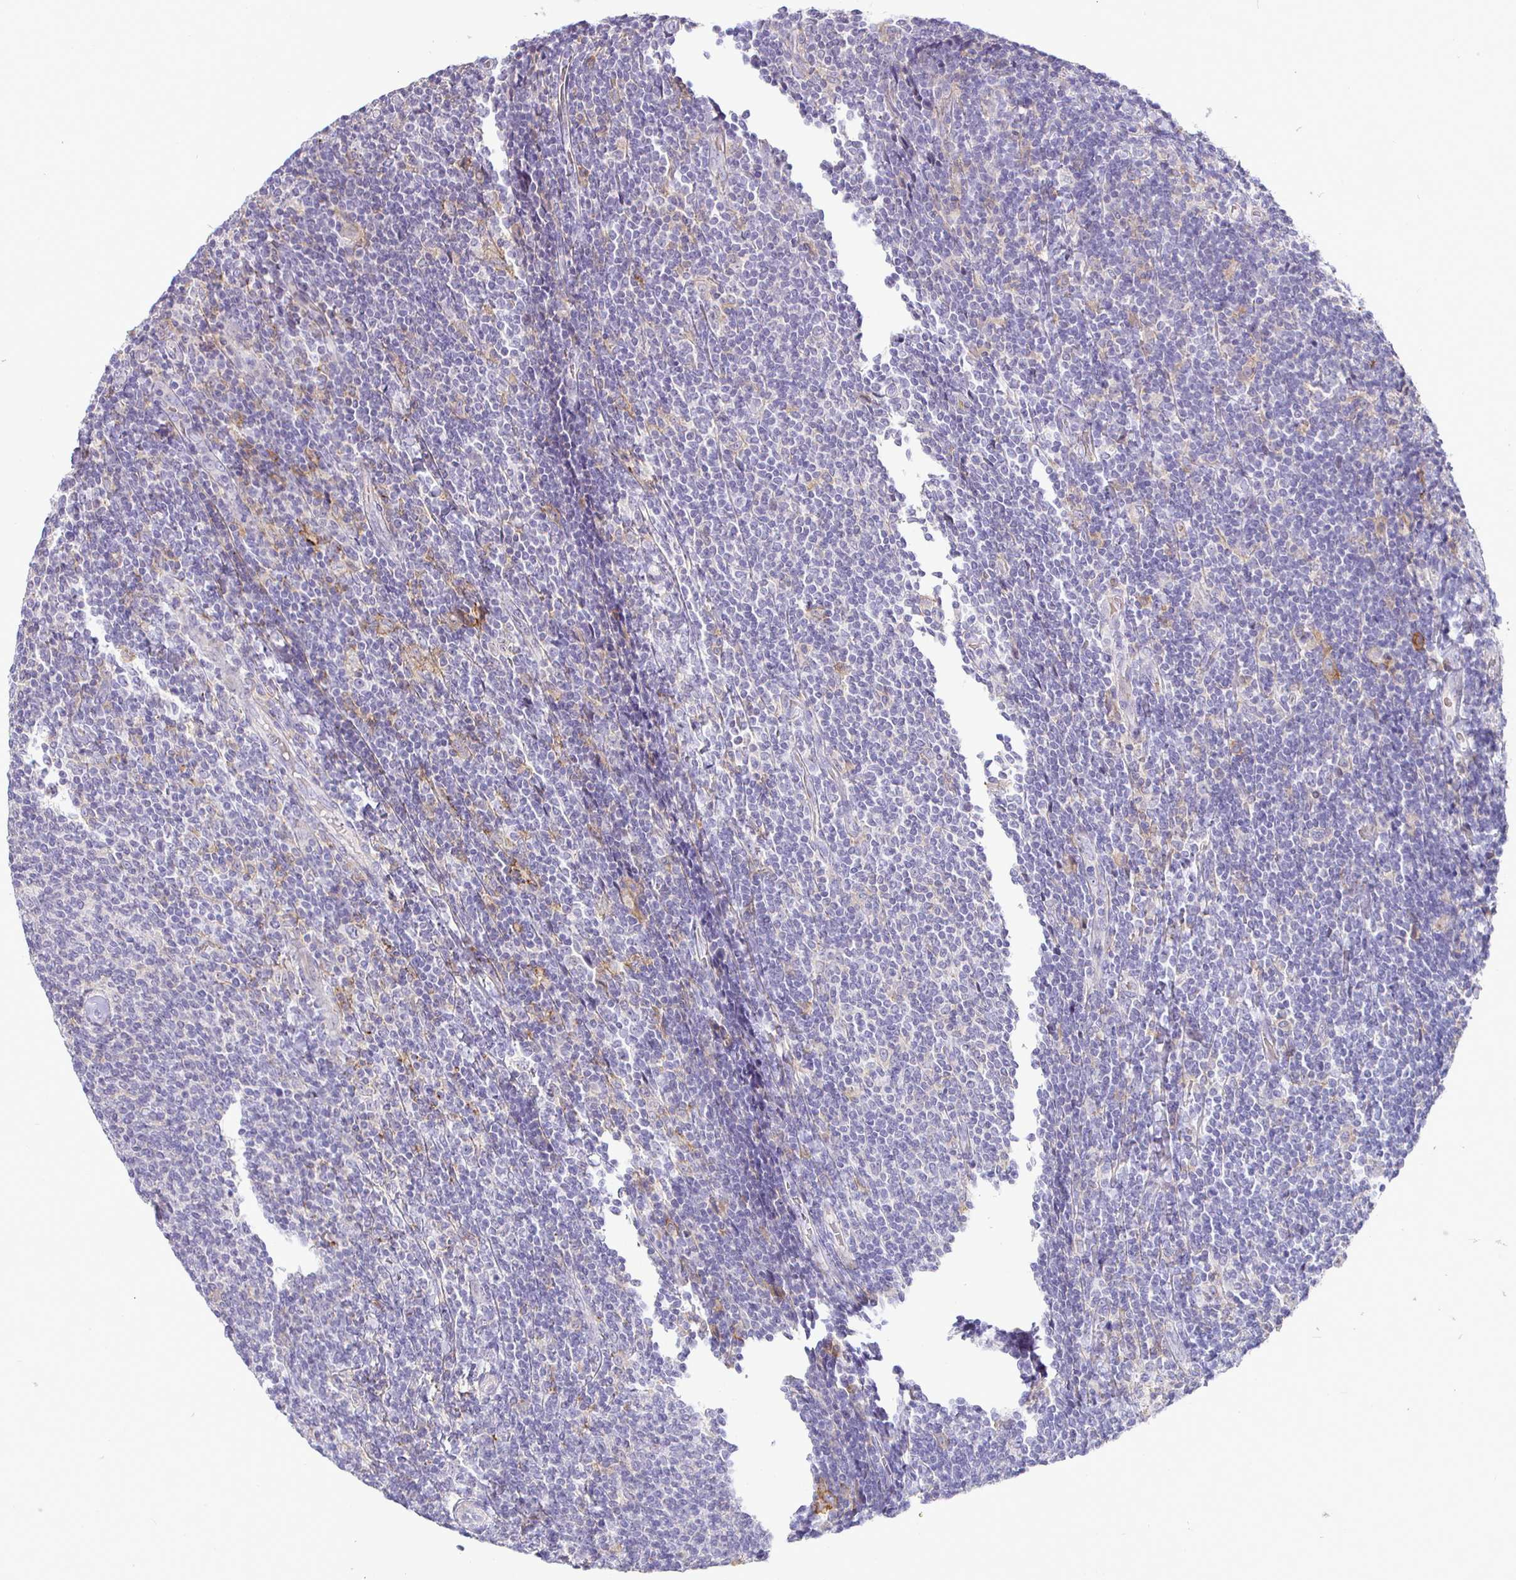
{"staining": {"intensity": "negative", "quantity": "none", "location": "none"}, "tissue": "lymphoma", "cell_type": "Tumor cells", "image_type": "cancer", "snomed": [{"axis": "morphology", "description": "Malignant lymphoma, non-Hodgkin's type, Low grade"}, {"axis": "topography", "description": "Lymph node"}], "caption": "Immunohistochemical staining of lymphoma demonstrates no significant staining in tumor cells.", "gene": "SIRPA", "patient": {"sex": "male", "age": 52}}